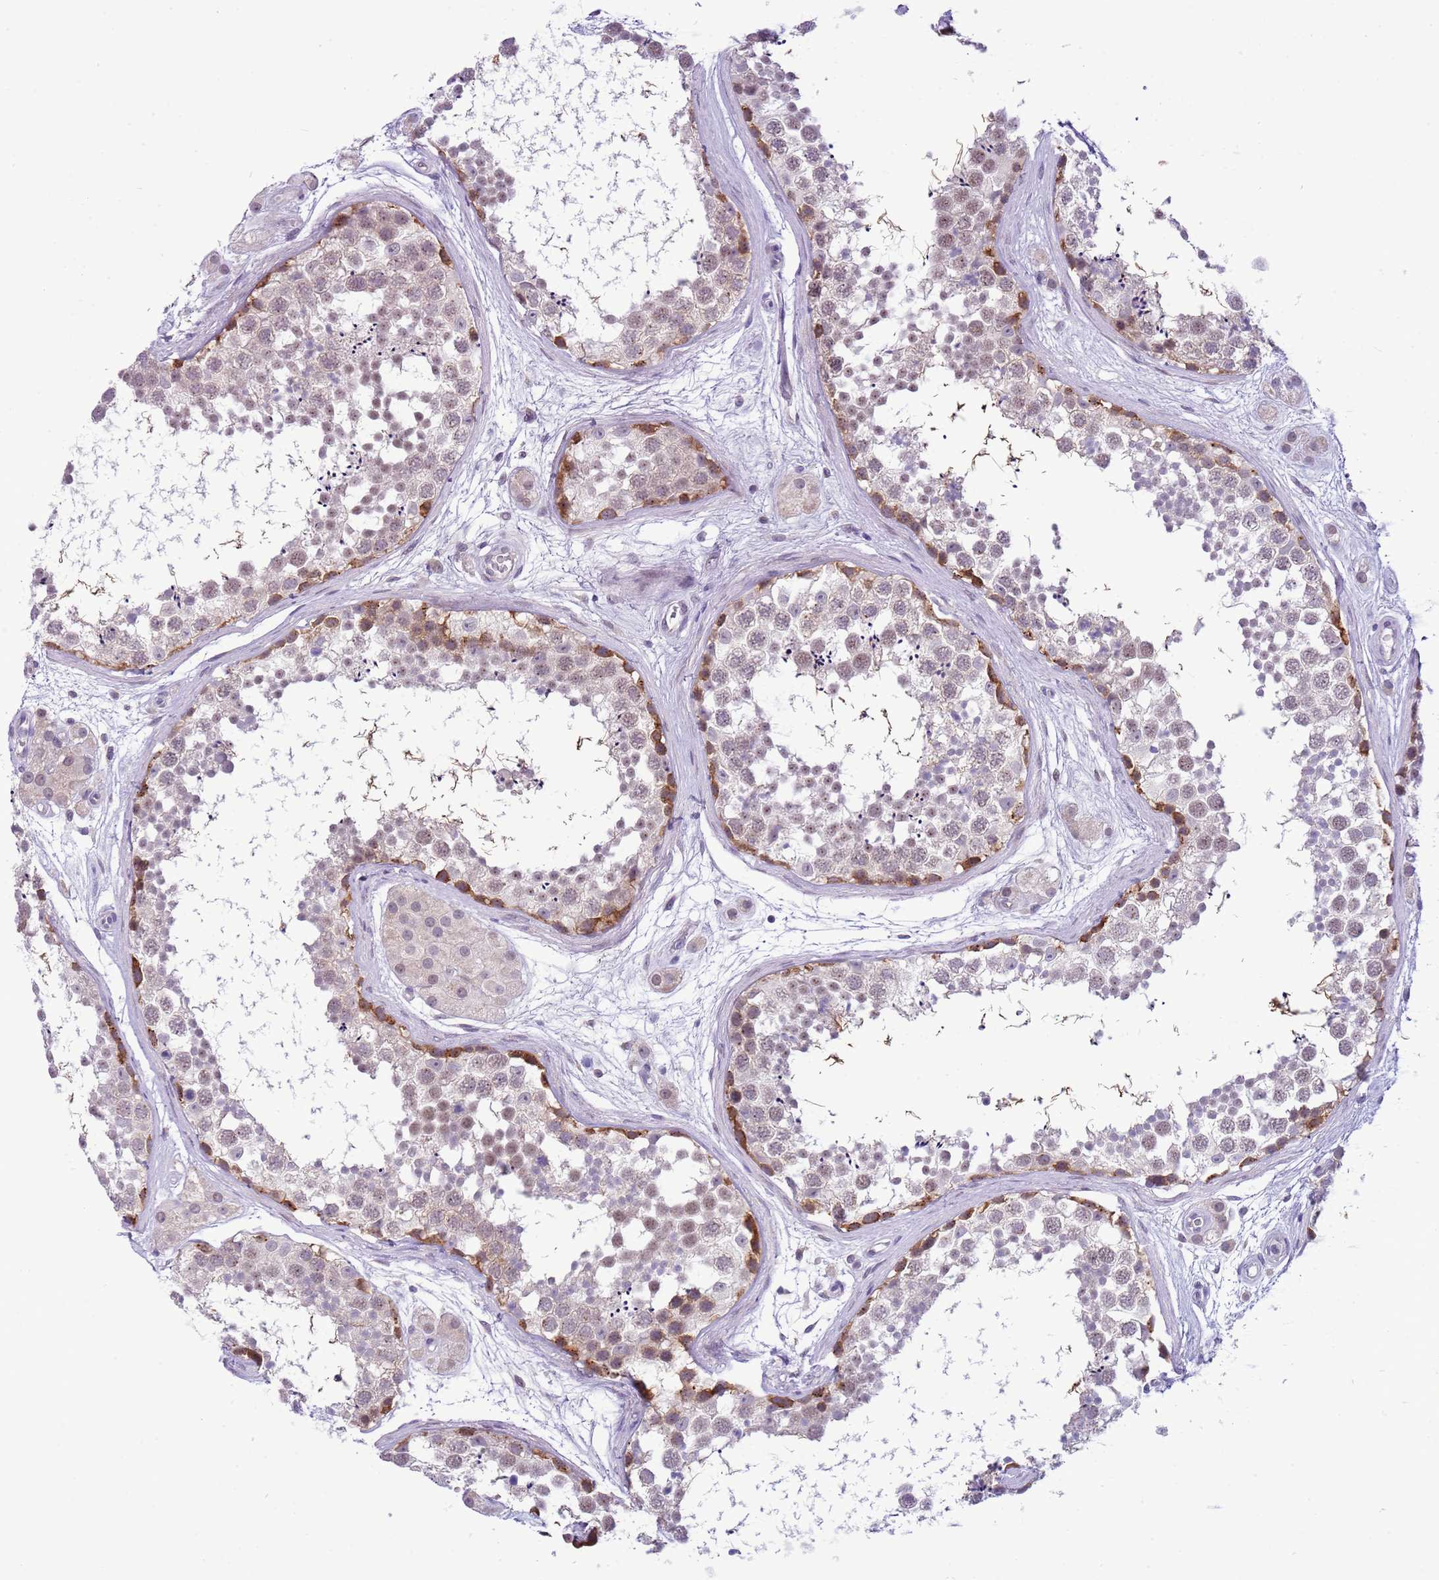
{"staining": {"intensity": "strong", "quantity": "<25%", "location": "cytoplasmic/membranous"}, "tissue": "testis", "cell_type": "Cells in seminiferous ducts", "image_type": "normal", "snomed": [{"axis": "morphology", "description": "Normal tissue, NOS"}, {"axis": "topography", "description": "Testis"}], "caption": "A micrograph showing strong cytoplasmic/membranous expression in about <25% of cells in seminiferous ducts in benign testis, as visualized by brown immunohistochemical staining.", "gene": "FAM120C", "patient": {"sex": "male", "age": 56}}